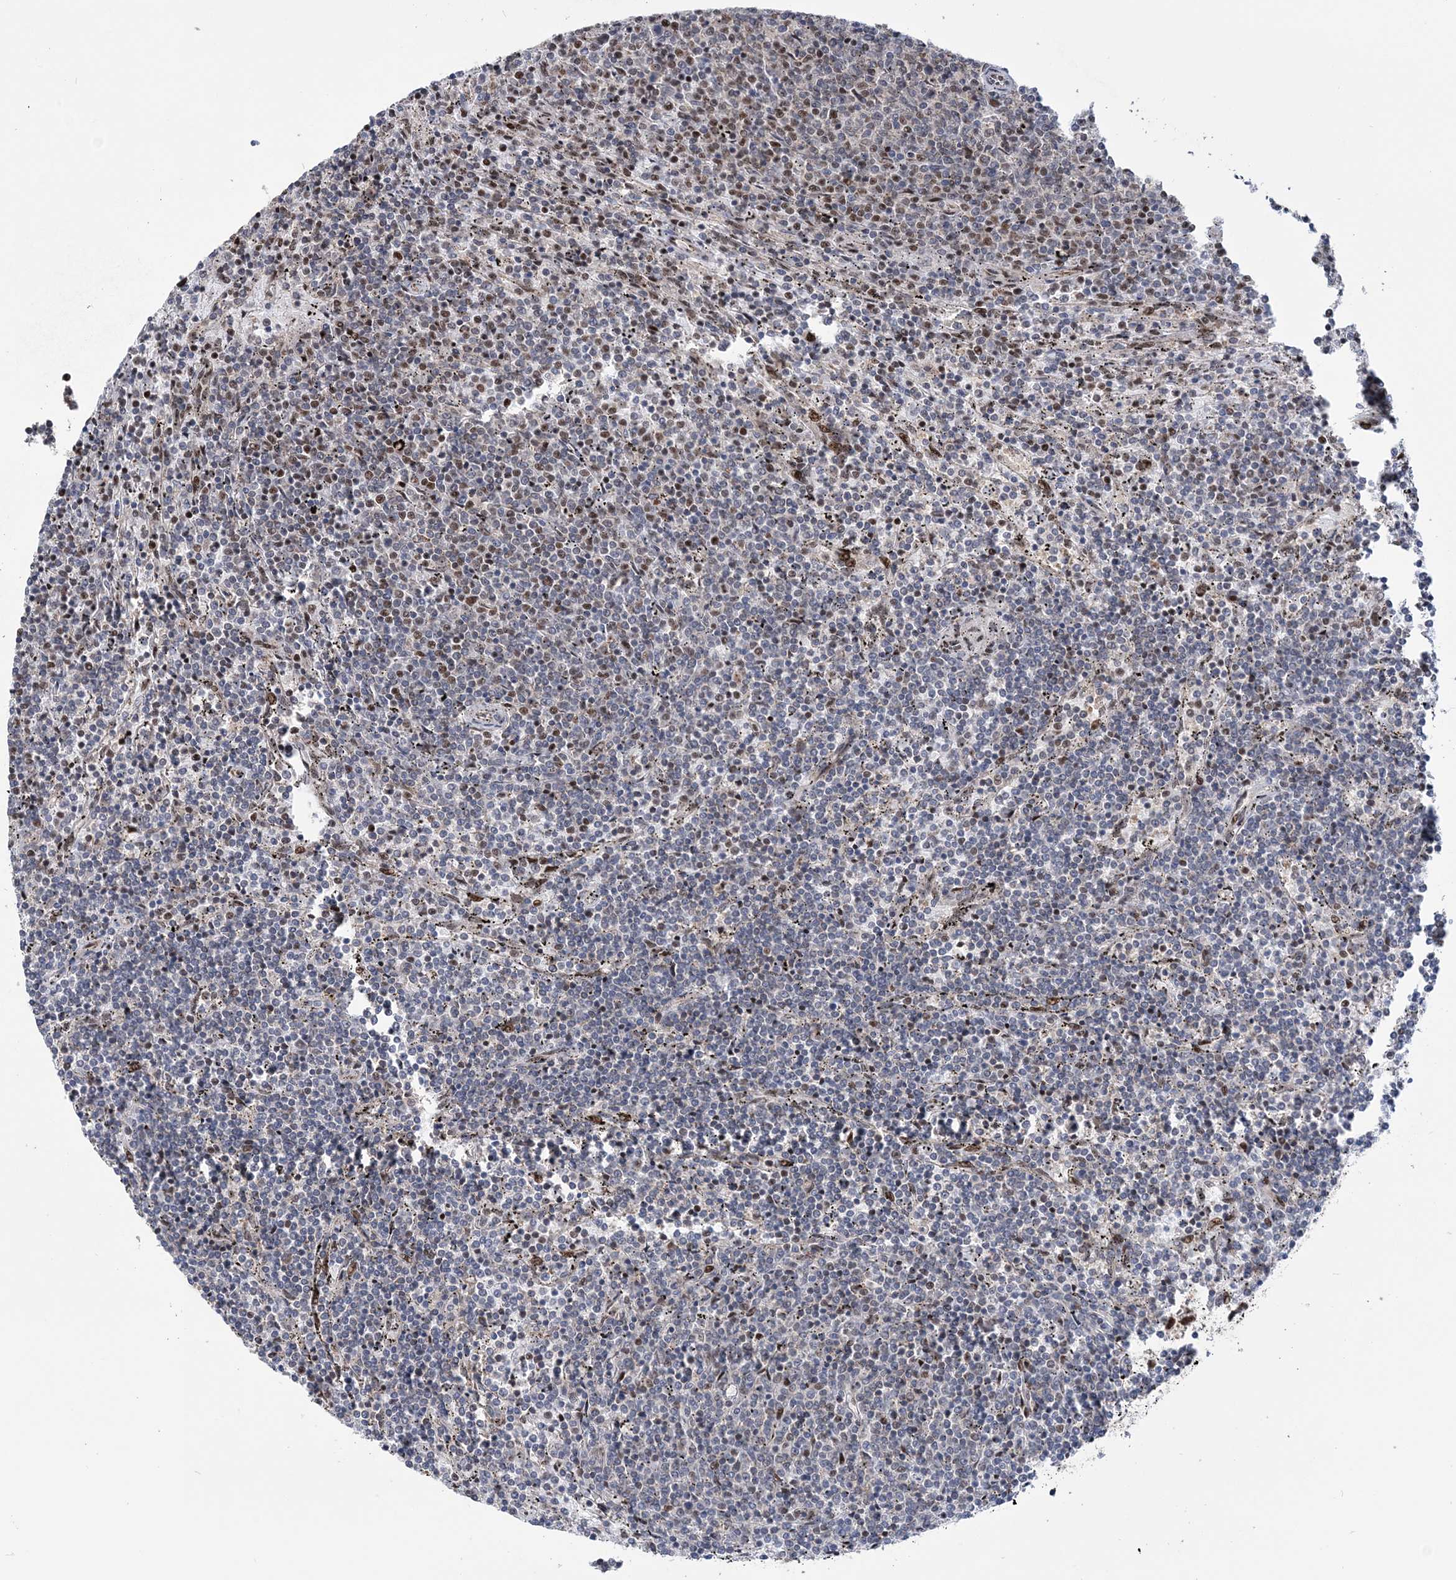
{"staining": {"intensity": "negative", "quantity": "none", "location": "none"}, "tissue": "lymphoma", "cell_type": "Tumor cells", "image_type": "cancer", "snomed": [{"axis": "morphology", "description": "Malignant lymphoma, non-Hodgkin's type, Low grade"}, {"axis": "topography", "description": "Spleen"}], "caption": "The image demonstrates no significant staining in tumor cells of malignant lymphoma, non-Hodgkin's type (low-grade).", "gene": "TATDN2", "patient": {"sex": "female", "age": 50}}